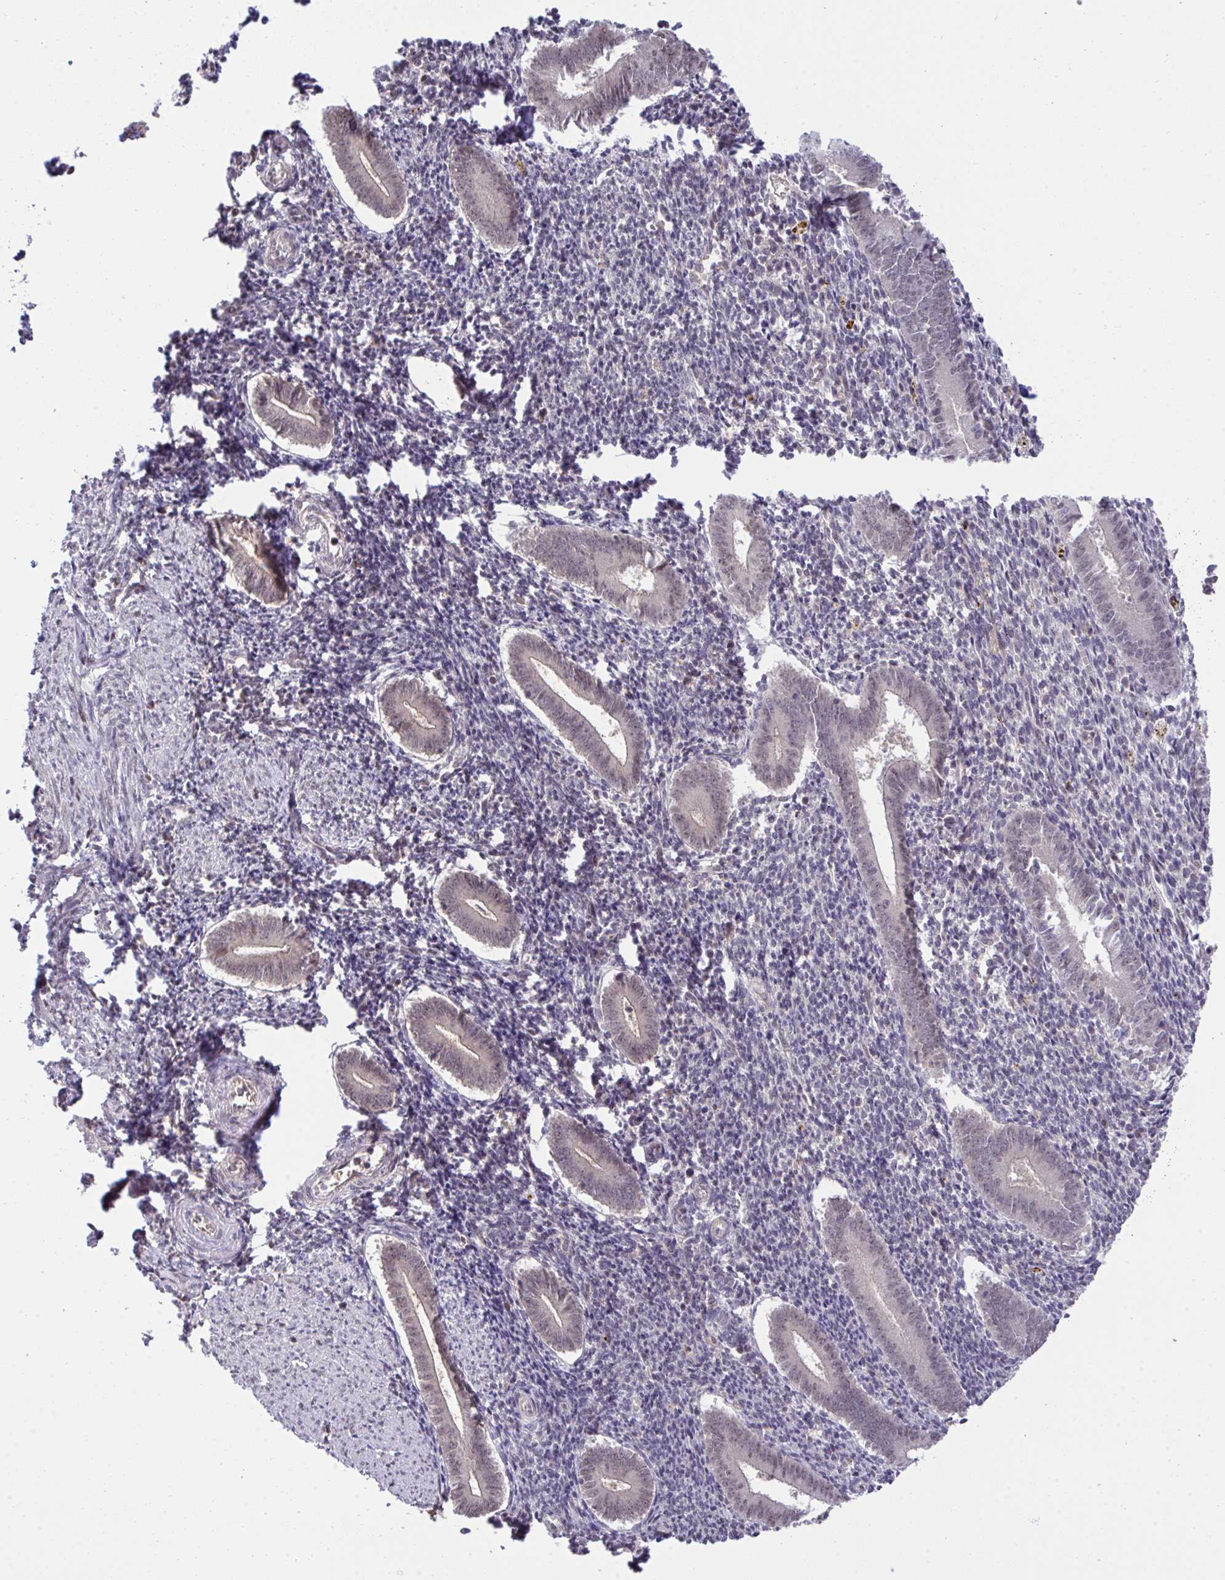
{"staining": {"intensity": "negative", "quantity": "none", "location": "none"}, "tissue": "endometrium", "cell_type": "Cells in endometrial stroma", "image_type": "normal", "snomed": [{"axis": "morphology", "description": "Normal tissue, NOS"}, {"axis": "topography", "description": "Endometrium"}], "caption": "High power microscopy histopathology image of an immunohistochemistry (IHC) micrograph of normal endometrium, revealing no significant positivity in cells in endometrial stroma. The staining is performed using DAB (3,3'-diaminobenzidine) brown chromogen with nuclei counter-stained in using hematoxylin.", "gene": "C9orf64", "patient": {"sex": "female", "age": 25}}